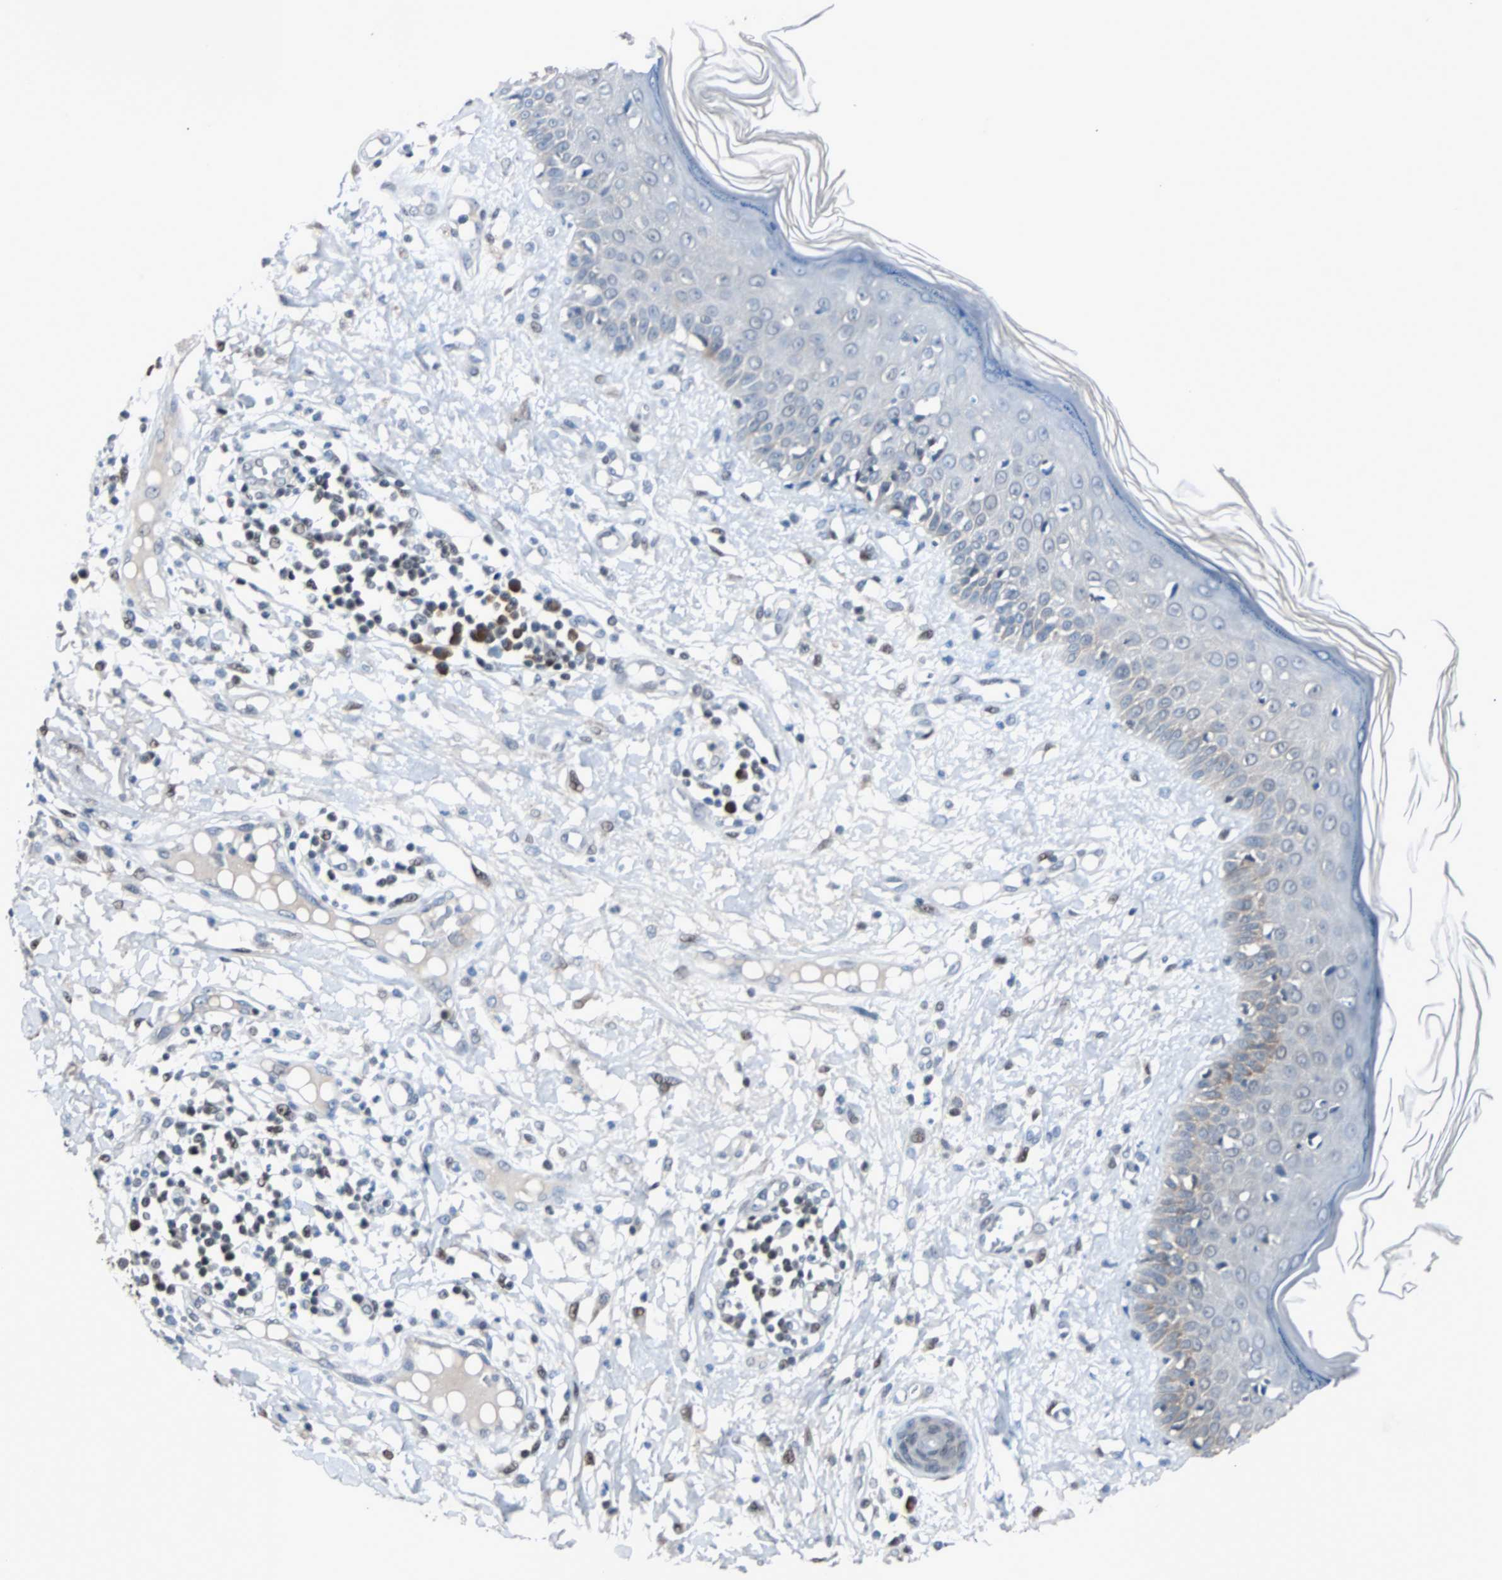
{"staining": {"intensity": "weak", "quantity": "<25%", "location": "cytoplasmic/membranous"}, "tissue": "skin cancer", "cell_type": "Tumor cells", "image_type": "cancer", "snomed": [{"axis": "morphology", "description": "Squamous cell carcinoma, NOS"}, {"axis": "topography", "description": "Skin"}], "caption": "The micrograph reveals no significant positivity in tumor cells of skin squamous cell carcinoma.", "gene": "ZHX2", "patient": {"sex": "female", "age": 78}}